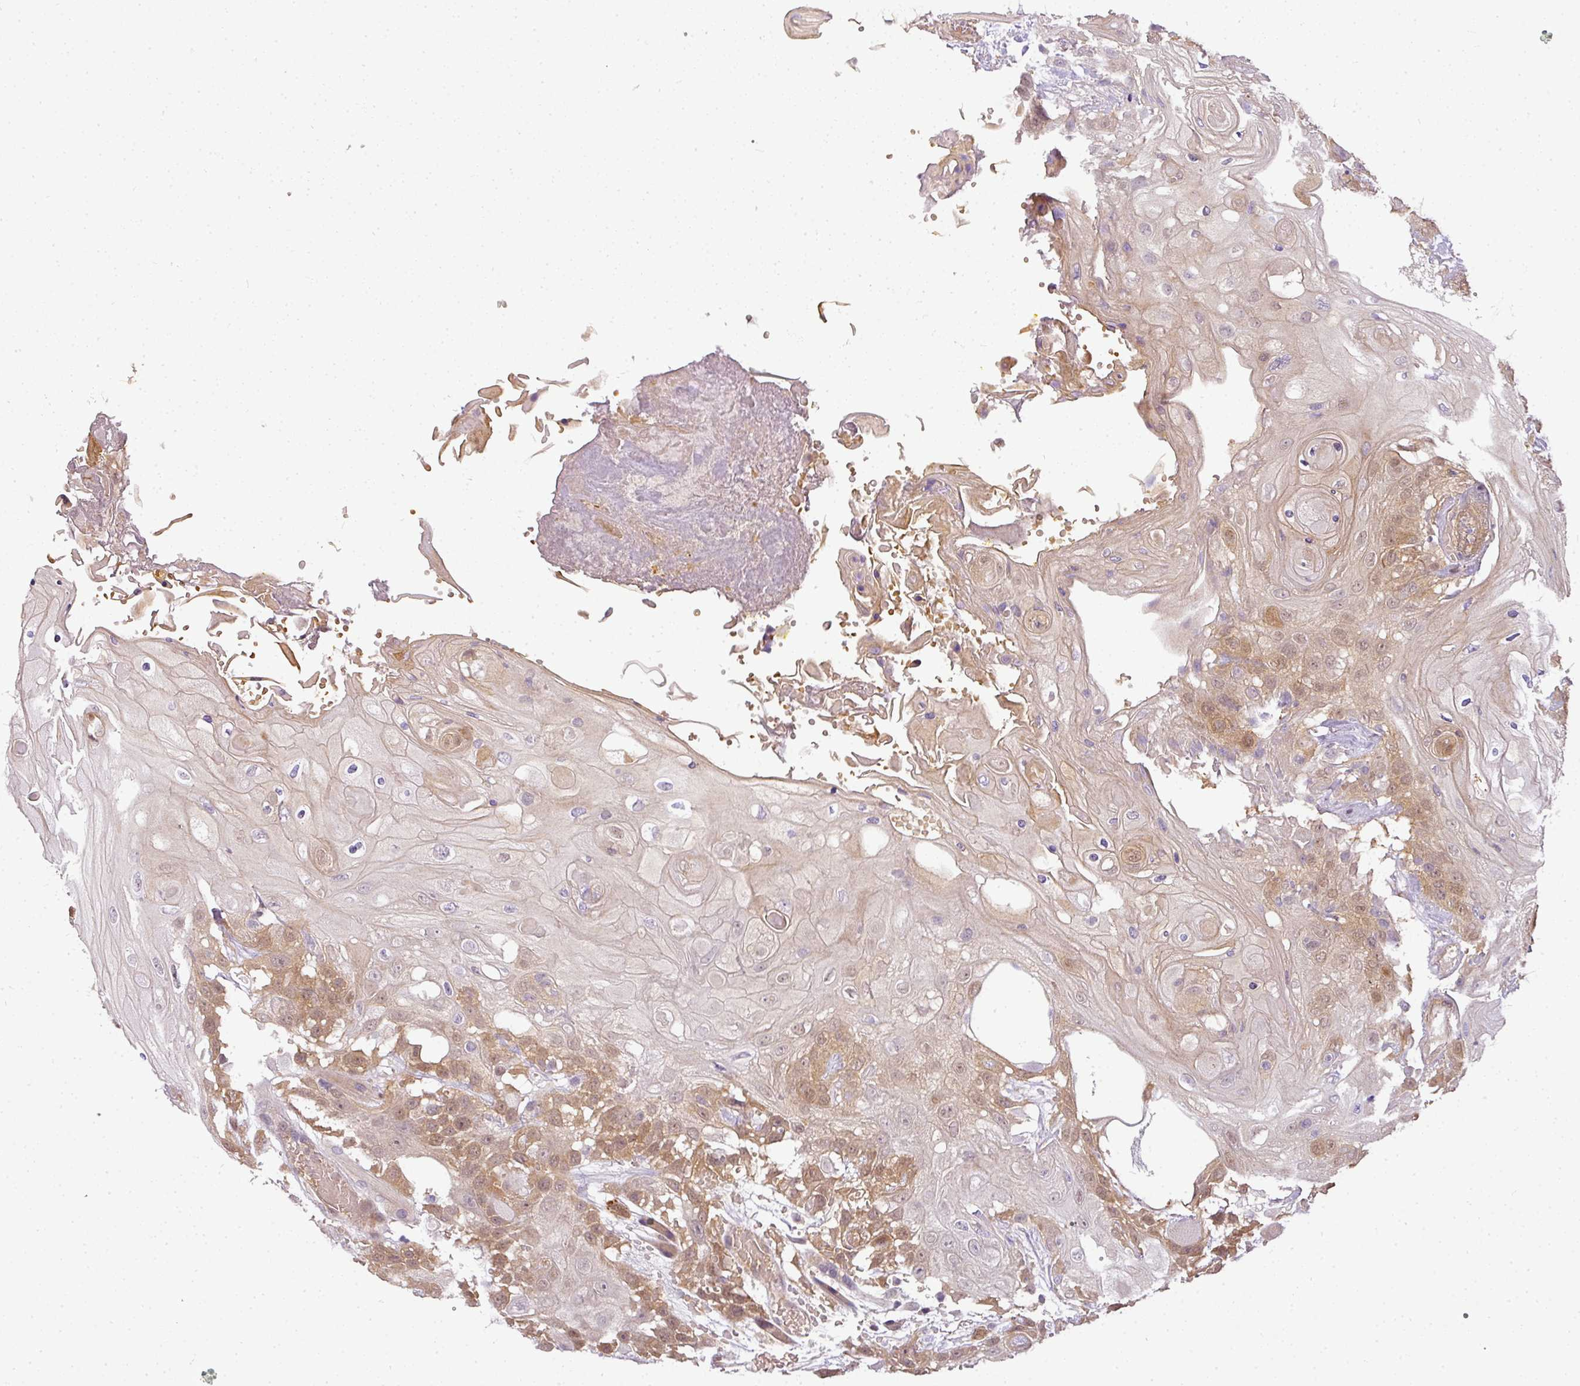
{"staining": {"intensity": "moderate", "quantity": "<25%", "location": "cytoplasmic/membranous"}, "tissue": "head and neck cancer", "cell_type": "Tumor cells", "image_type": "cancer", "snomed": [{"axis": "morphology", "description": "Squamous cell carcinoma, NOS"}, {"axis": "topography", "description": "Head-Neck"}], "caption": "A photomicrograph showing moderate cytoplasmic/membranous staining in approximately <25% of tumor cells in head and neck cancer (squamous cell carcinoma), as visualized by brown immunohistochemical staining.", "gene": "ADH5", "patient": {"sex": "female", "age": 43}}